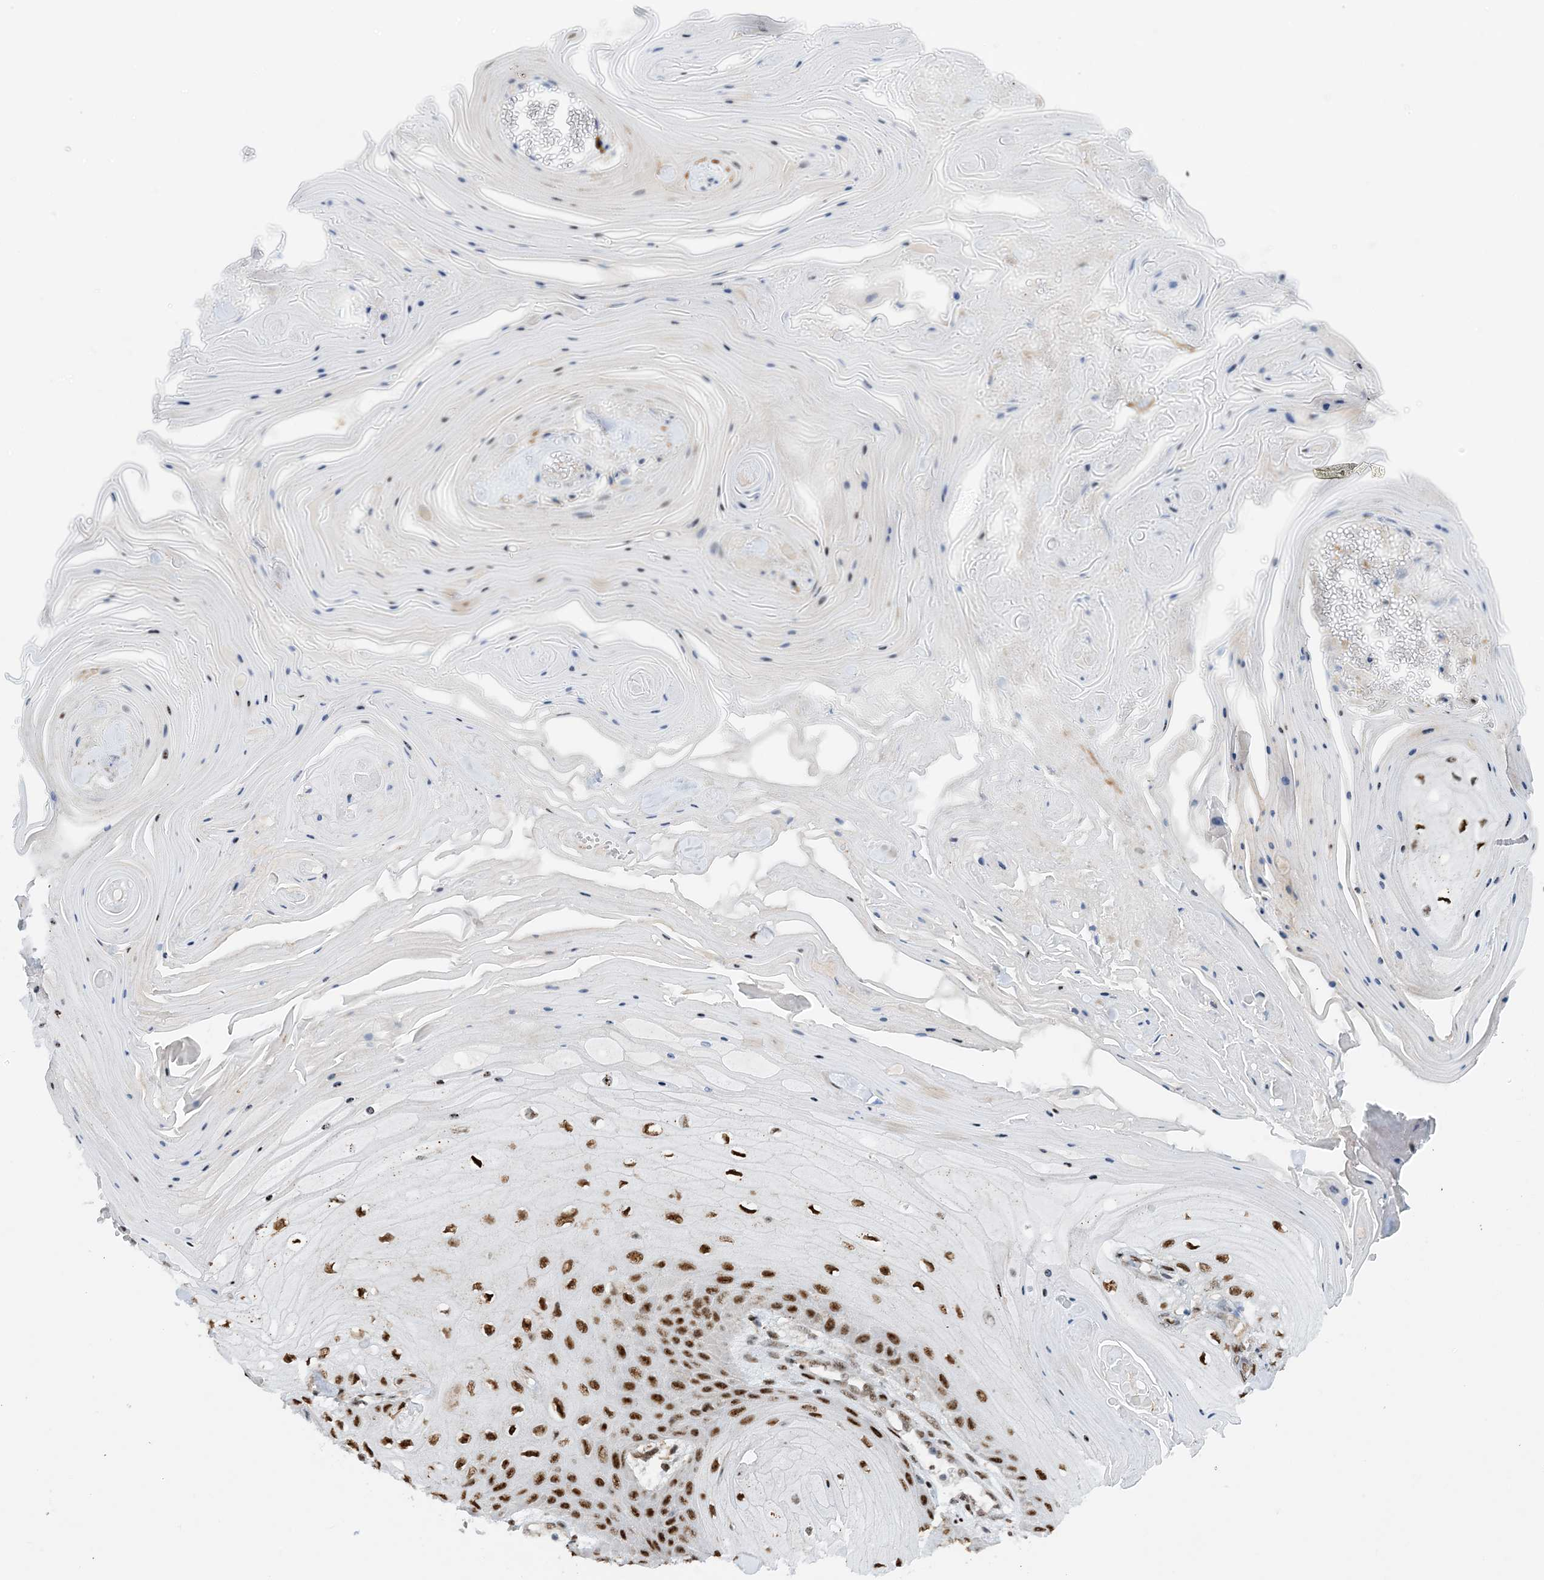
{"staining": {"intensity": "moderate", "quantity": ">75%", "location": "nuclear"}, "tissue": "skin cancer", "cell_type": "Tumor cells", "image_type": "cancer", "snomed": [{"axis": "morphology", "description": "Squamous cell carcinoma, NOS"}, {"axis": "topography", "description": "Skin"}], "caption": "An immunohistochemistry histopathology image of neoplastic tissue is shown. Protein staining in brown highlights moderate nuclear positivity in skin cancer within tumor cells.", "gene": "HEMK1", "patient": {"sex": "male", "age": 74}}